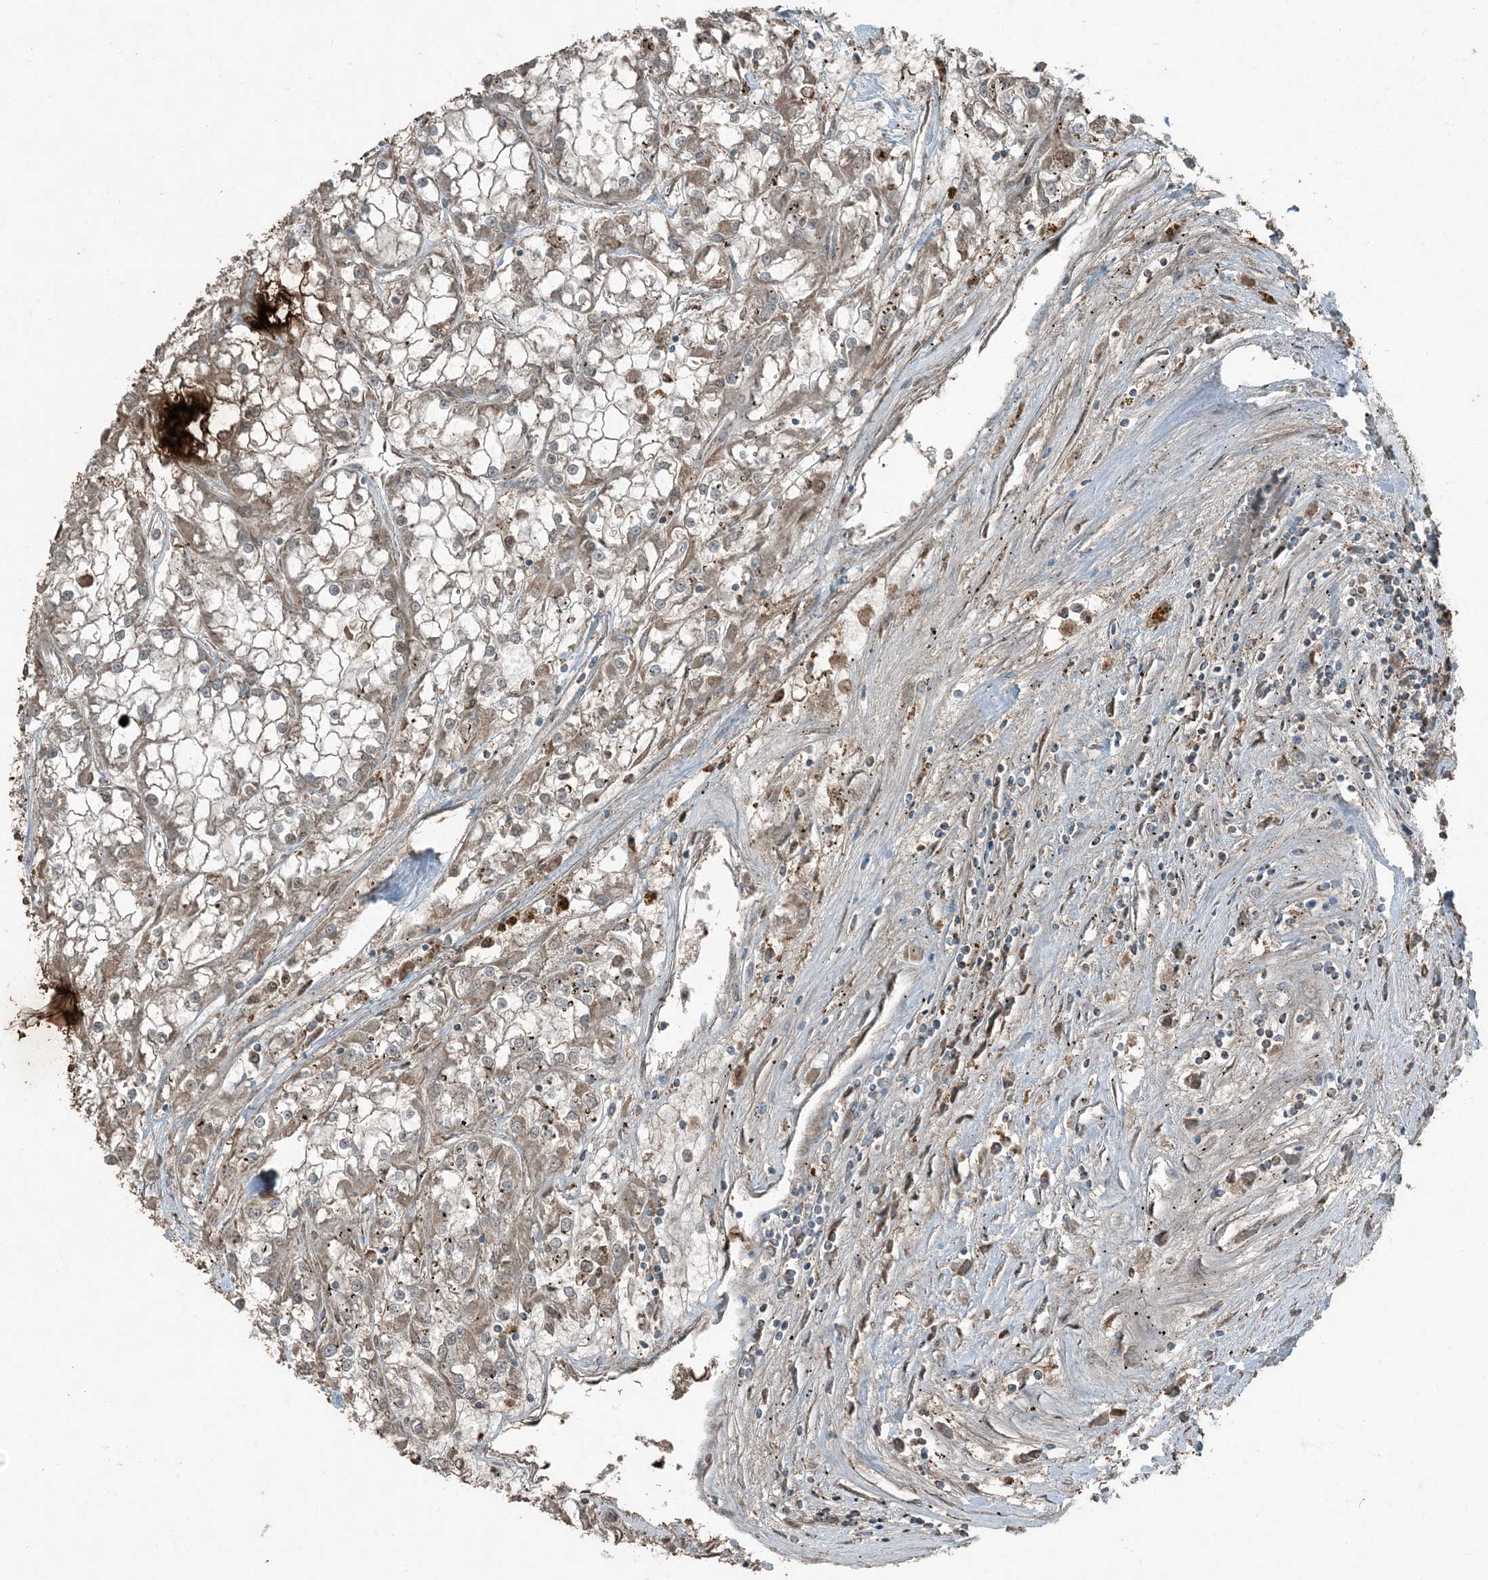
{"staining": {"intensity": "negative", "quantity": "none", "location": "none"}, "tissue": "renal cancer", "cell_type": "Tumor cells", "image_type": "cancer", "snomed": [{"axis": "morphology", "description": "Adenocarcinoma, NOS"}, {"axis": "topography", "description": "Kidney"}], "caption": "This image is of renal adenocarcinoma stained with immunohistochemistry to label a protein in brown with the nuclei are counter-stained blue. There is no expression in tumor cells.", "gene": "TADA2B", "patient": {"sex": "female", "age": 52}}